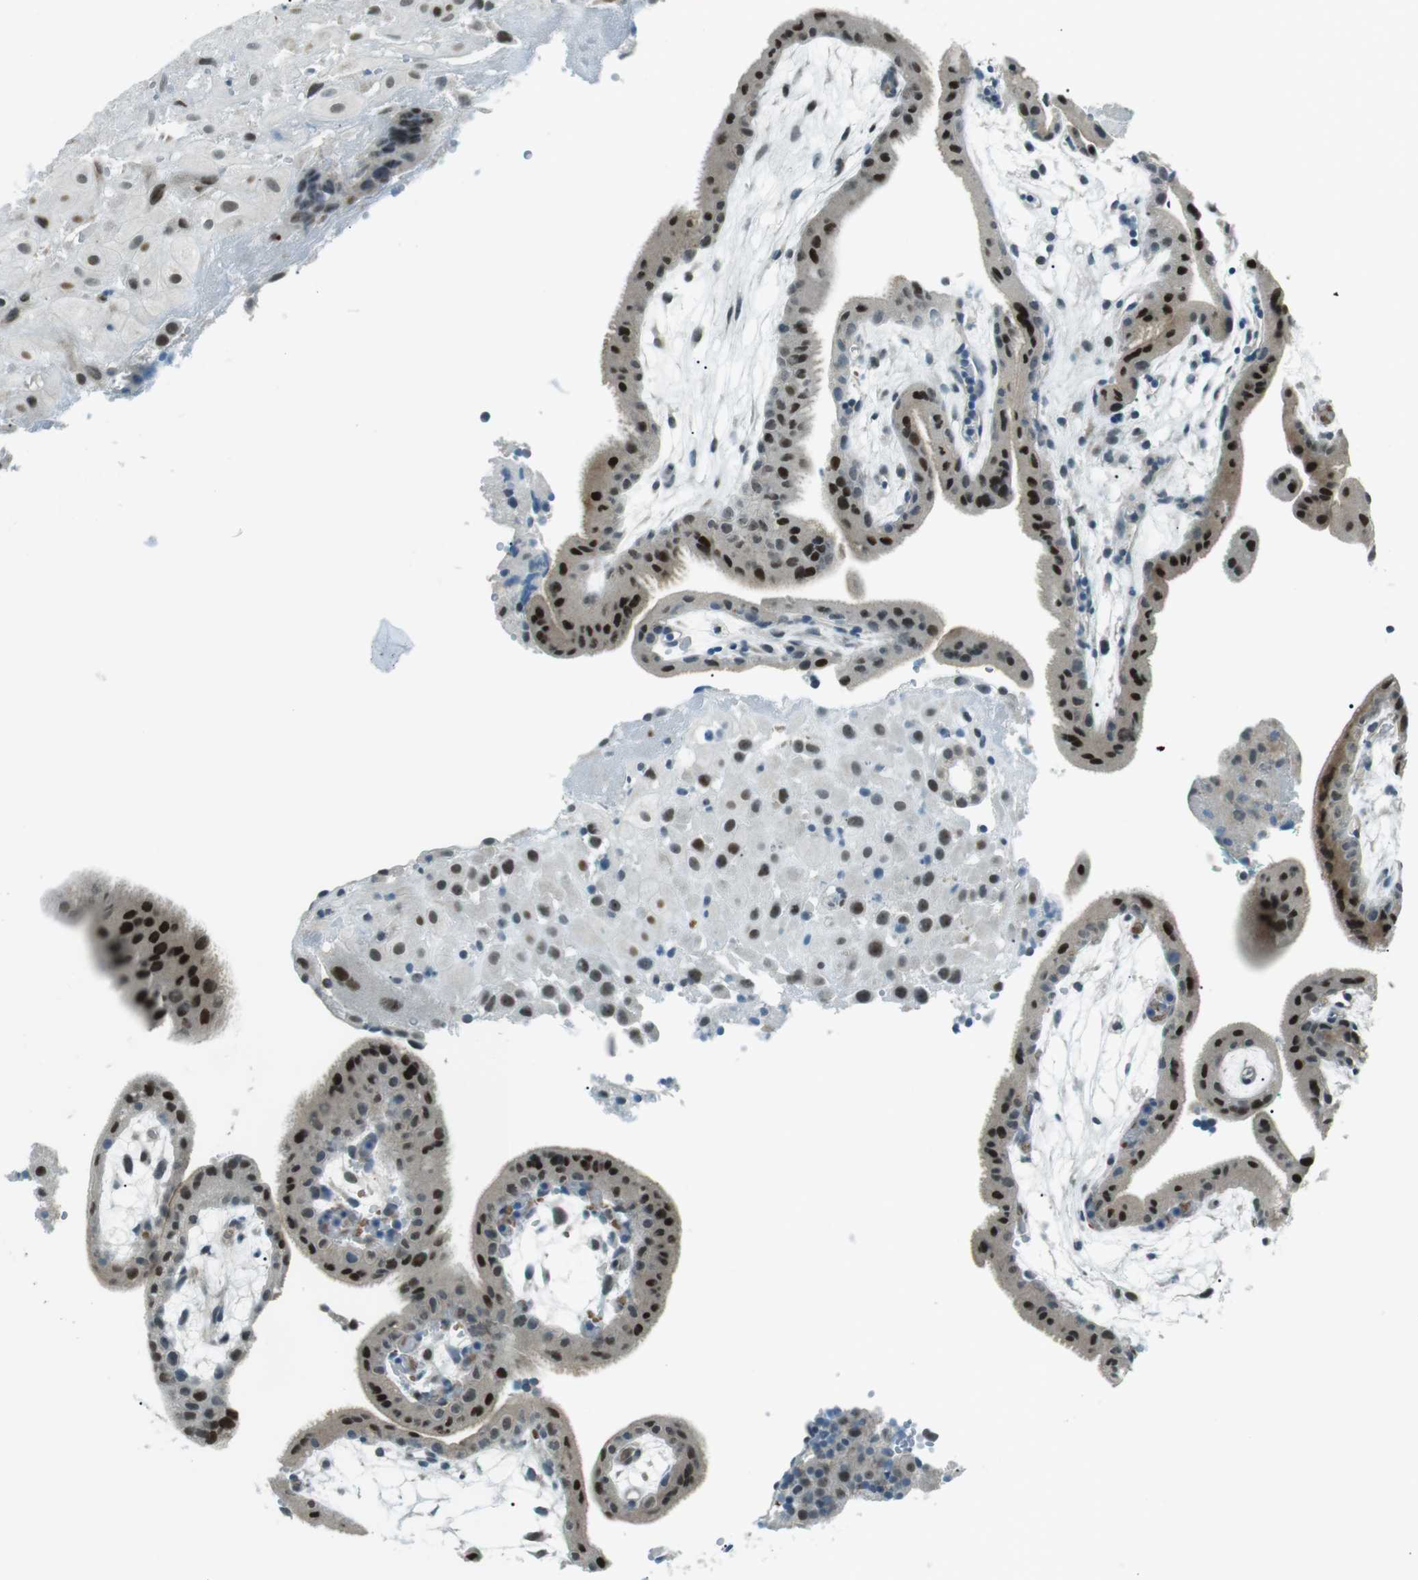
{"staining": {"intensity": "moderate", "quantity": "25%-75%", "location": "cytoplasmic/membranous,nuclear"}, "tissue": "placenta", "cell_type": "Decidual cells", "image_type": "normal", "snomed": [{"axis": "morphology", "description": "Normal tissue, NOS"}, {"axis": "topography", "description": "Placenta"}], "caption": "Protein staining displays moderate cytoplasmic/membranous,nuclear positivity in approximately 25%-75% of decidual cells in benign placenta. (Stains: DAB (3,3'-diaminobenzidine) in brown, nuclei in blue, Microscopy: brightfield microscopy at high magnification).", "gene": "PJA1", "patient": {"sex": "female", "age": 18}}